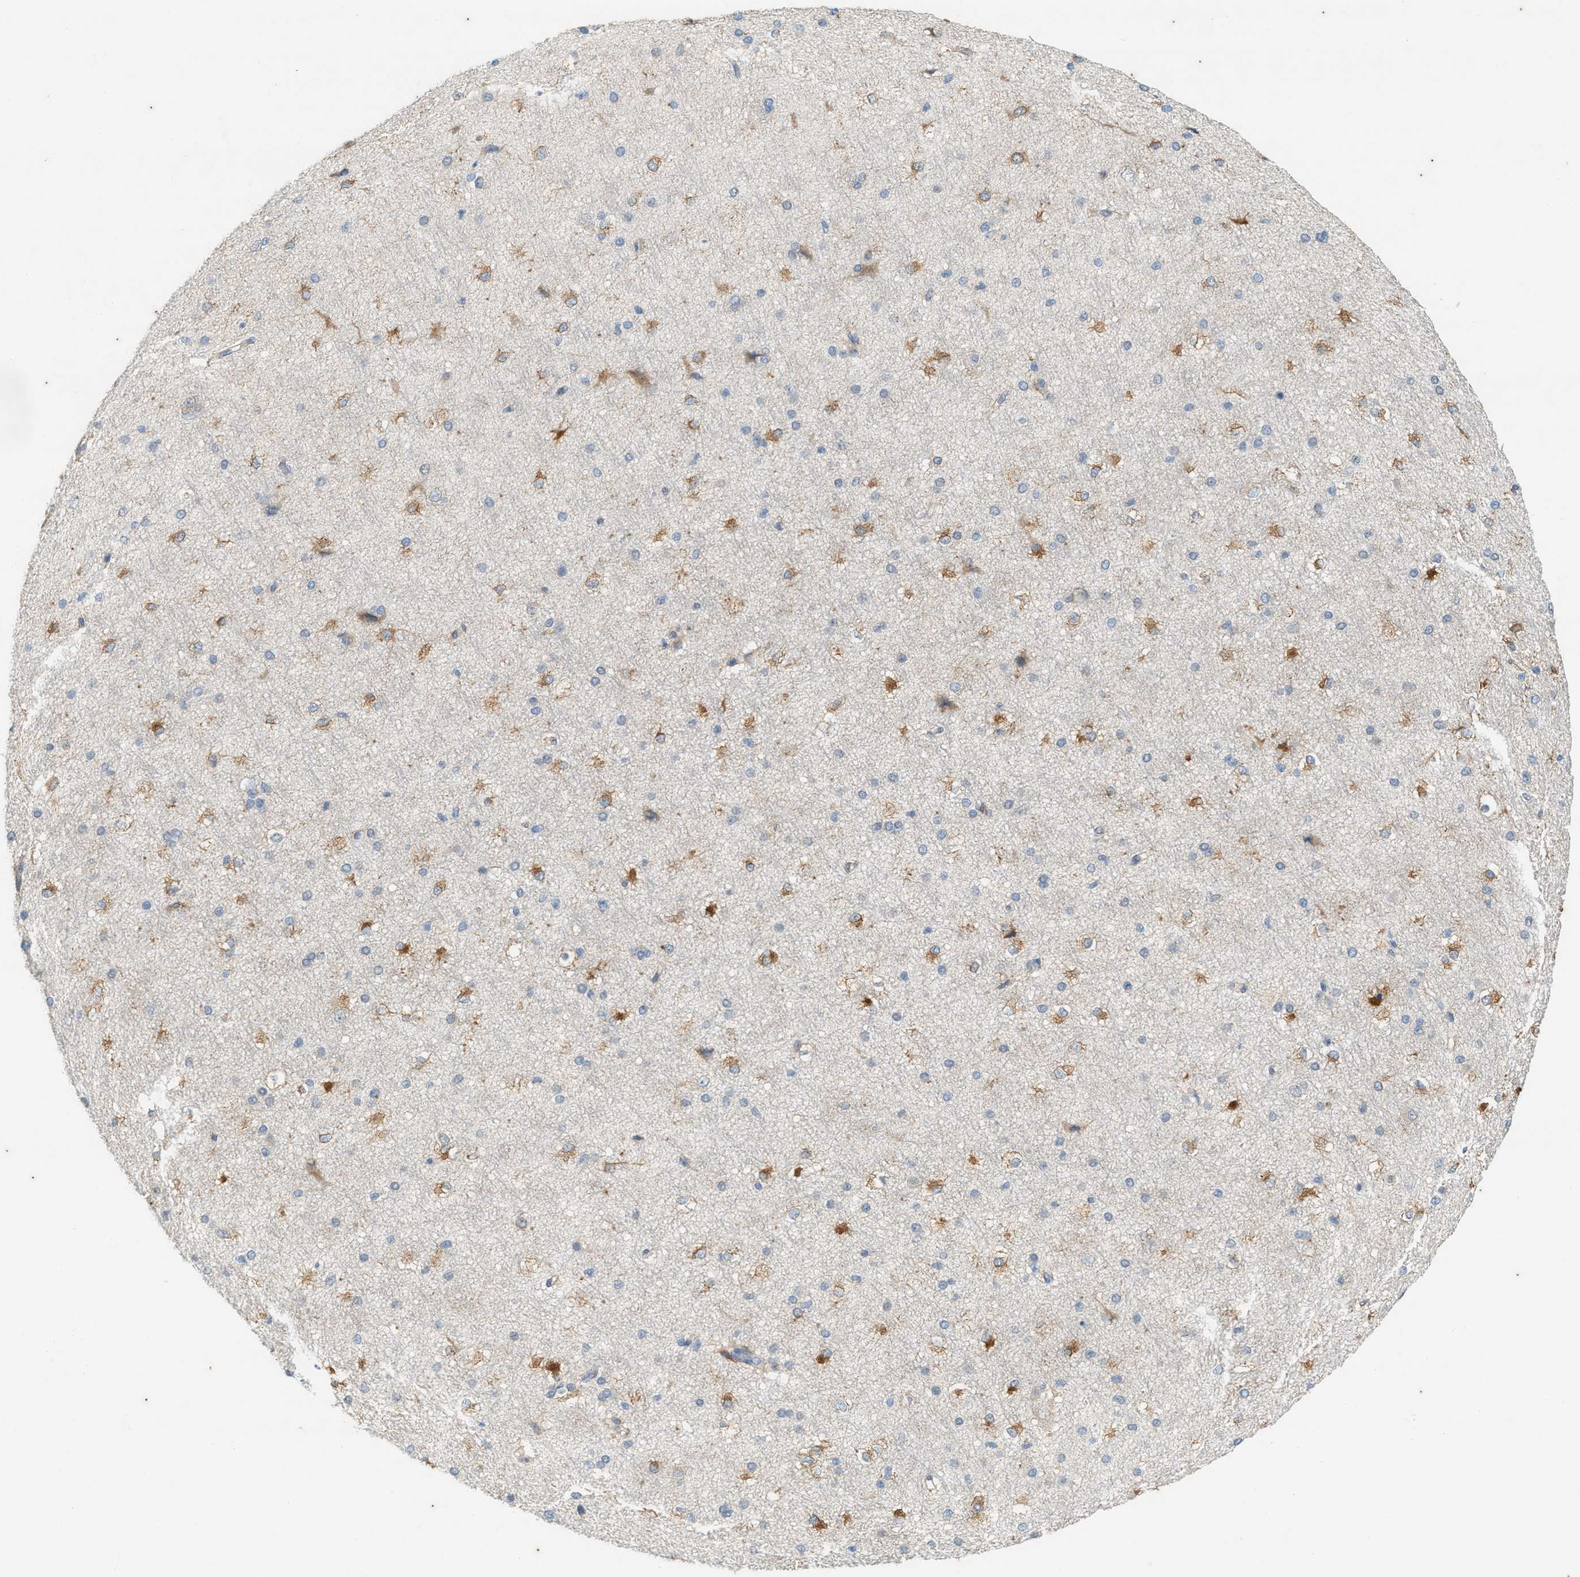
{"staining": {"intensity": "weak", "quantity": "25%-75%", "location": "cytoplasmic/membranous"}, "tissue": "cerebral cortex", "cell_type": "Endothelial cells", "image_type": "normal", "snomed": [{"axis": "morphology", "description": "Normal tissue, NOS"}, {"axis": "morphology", "description": "Developmental malformation"}, {"axis": "topography", "description": "Cerebral cortex"}], "caption": "Cerebral cortex was stained to show a protein in brown. There is low levels of weak cytoplasmic/membranous expression in approximately 25%-75% of endothelial cells. Using DAB (brown) and hematoxylin (blue) stains, captured at high magnification using brightfield microscopy.", "gene": "CHPF2", "patient": {"sex": "female", "age": 30}}